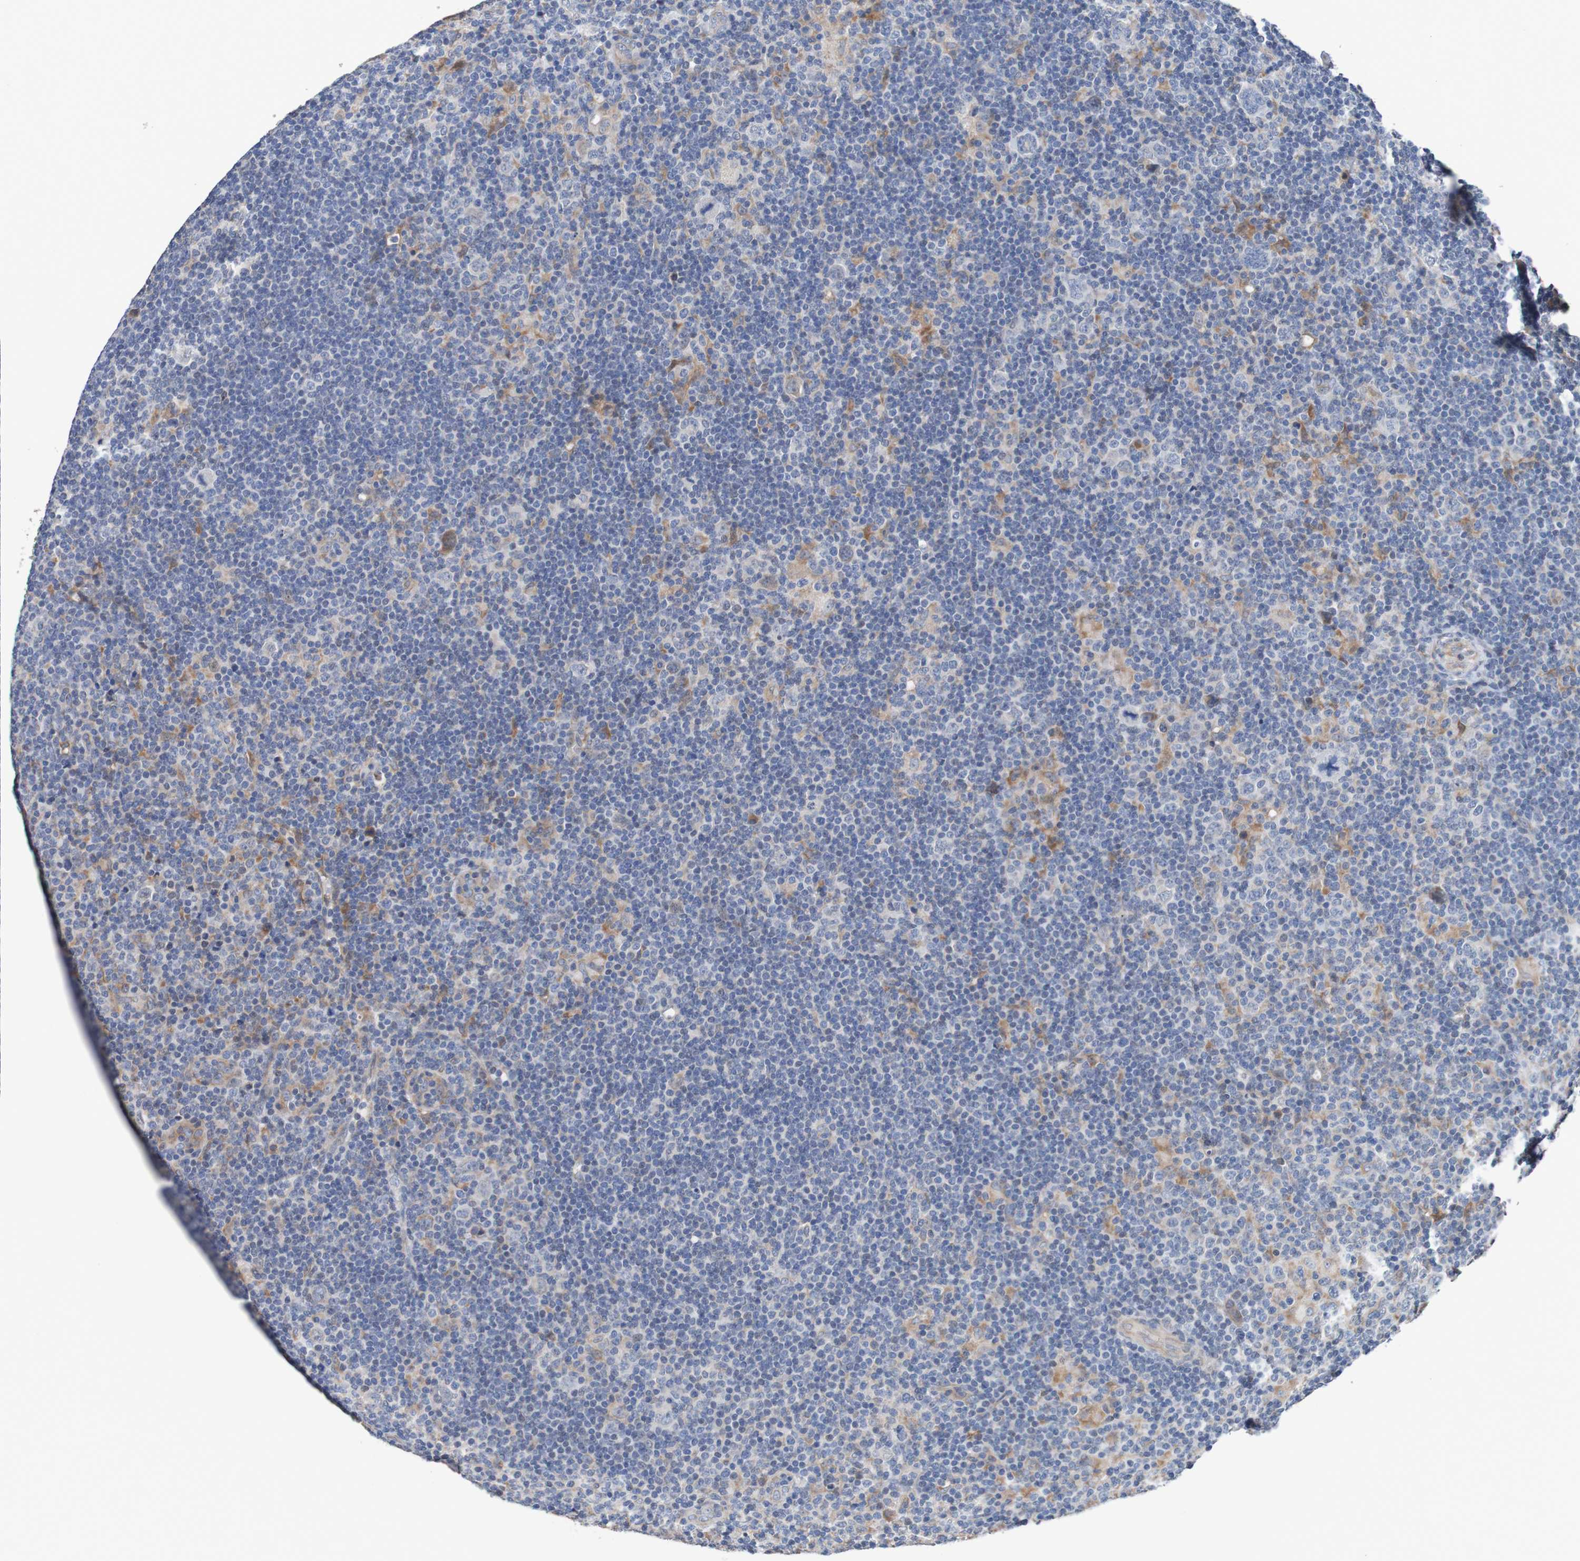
{"staining": {"intensity": "moderate", "quantity": "25%-75%", "location": "cytoplasmic/membranous"}, "tissue": "lymphoma", "cell_type": "Tumor cells", "image_type": "cancer", "snomed": [{"axis": "morphology", "description": "Hodgkin's disease, NOS"}, {"axis": "topography", "description": "Lymph node"}], "caption": "There is medium levels of moderate cytoplasmic/membranous staining in tumor cells of Hodgkin's disease, as demonstrated by immunohistochemical staining (brown color).", "gene": "FIBP", "patient": {"sex": "female", "age": 57}}